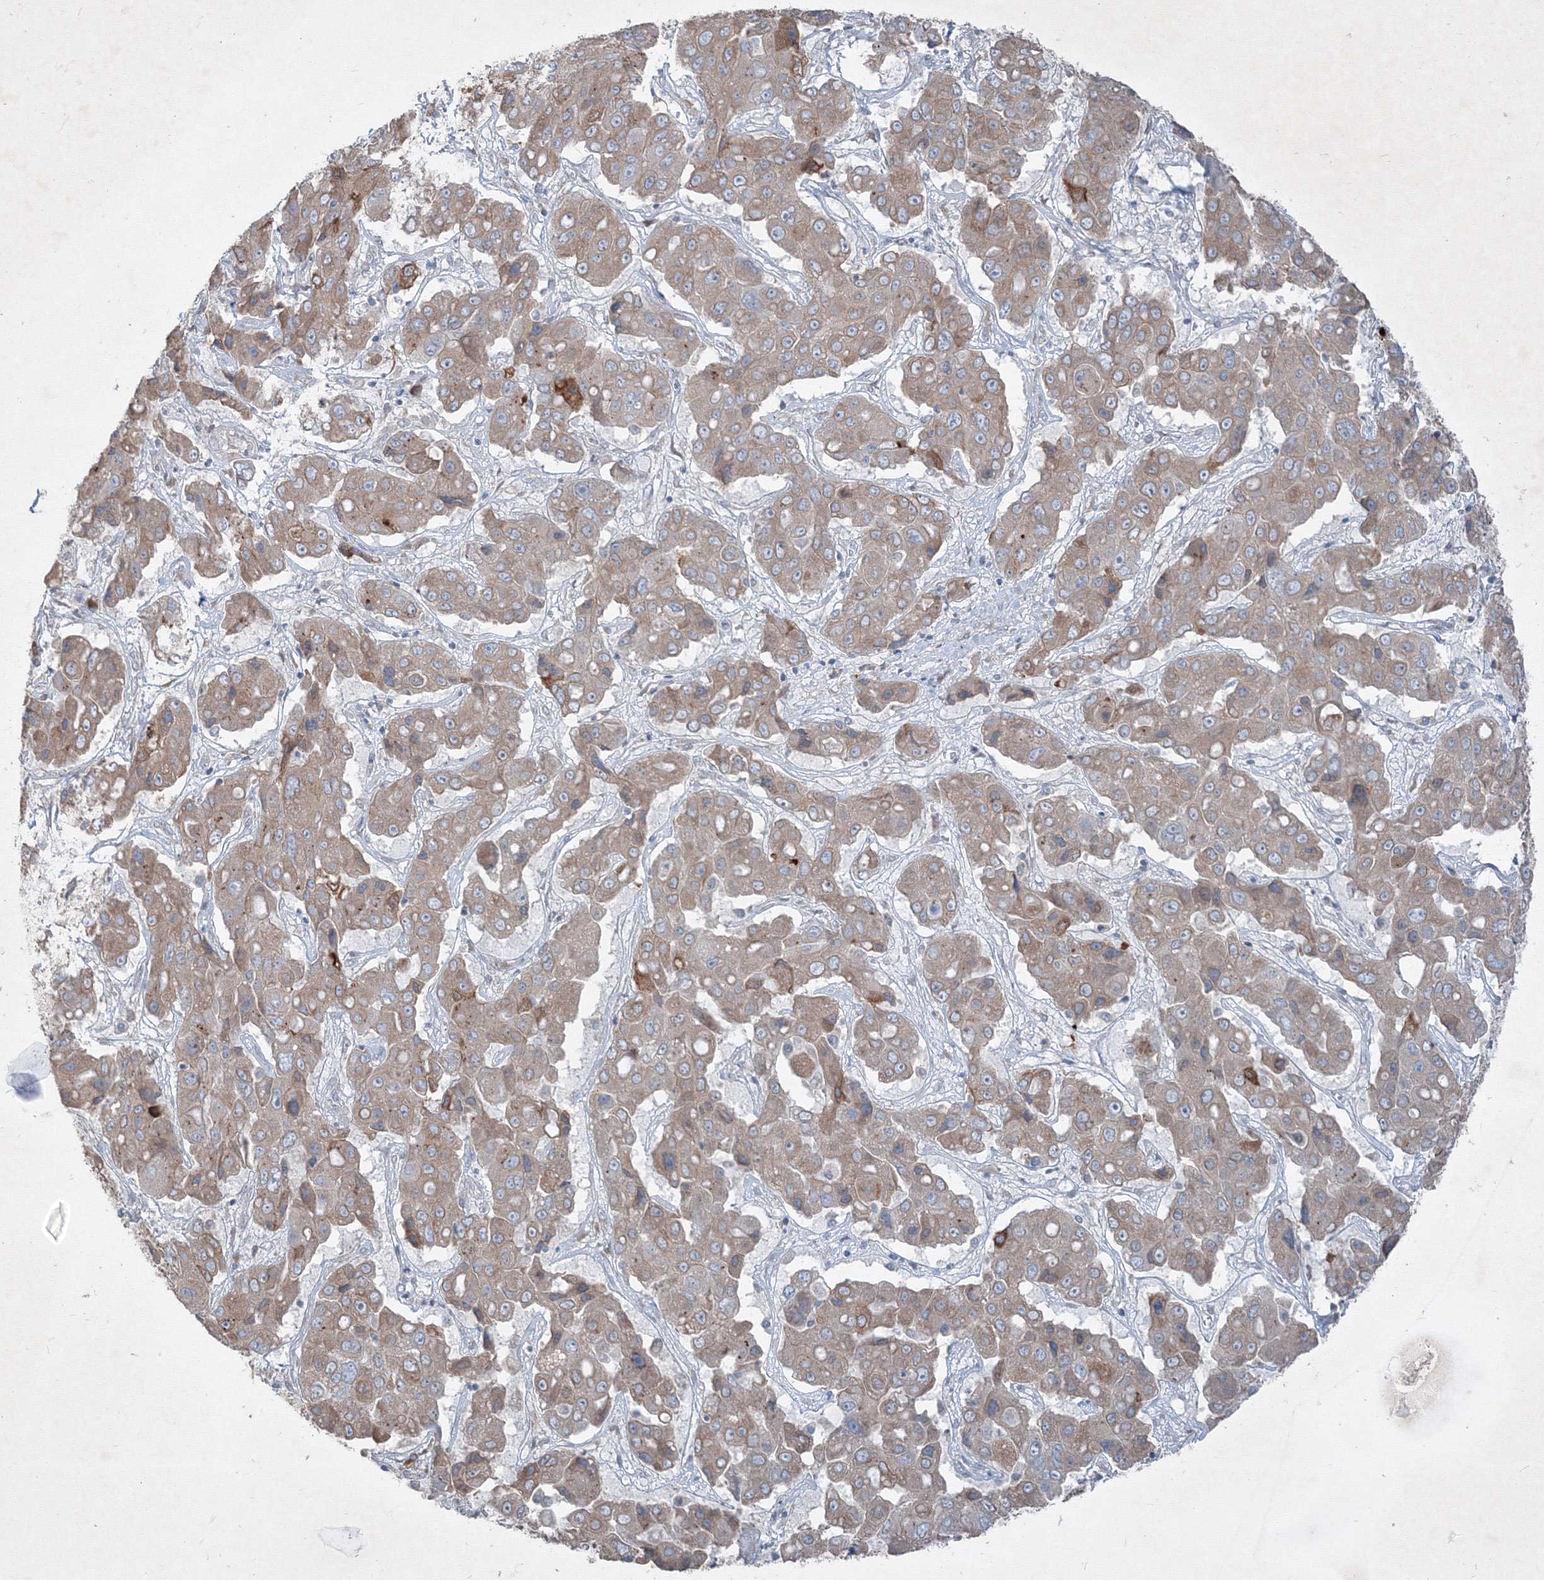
{"staining": {"intensity": "moderate", "quantity": "25%-75%", "location": "cytoplasmic/membranous"}, "tissue": "liver cancer", "cell_type": "Tumor cells", "image_type": "cancer", "snomed": [{"axis": "morphology", "description": "Cholangiocarcinoma"}, {"axis": "topography", "description": "Liver"}], "caption": "Tumor cells display moderate cytoplasmic/membranous staining in about 25%-75% of cells in liver cancer.", "gene": "IFNAR1", "patient": {"sex": "male", "age": 67}}